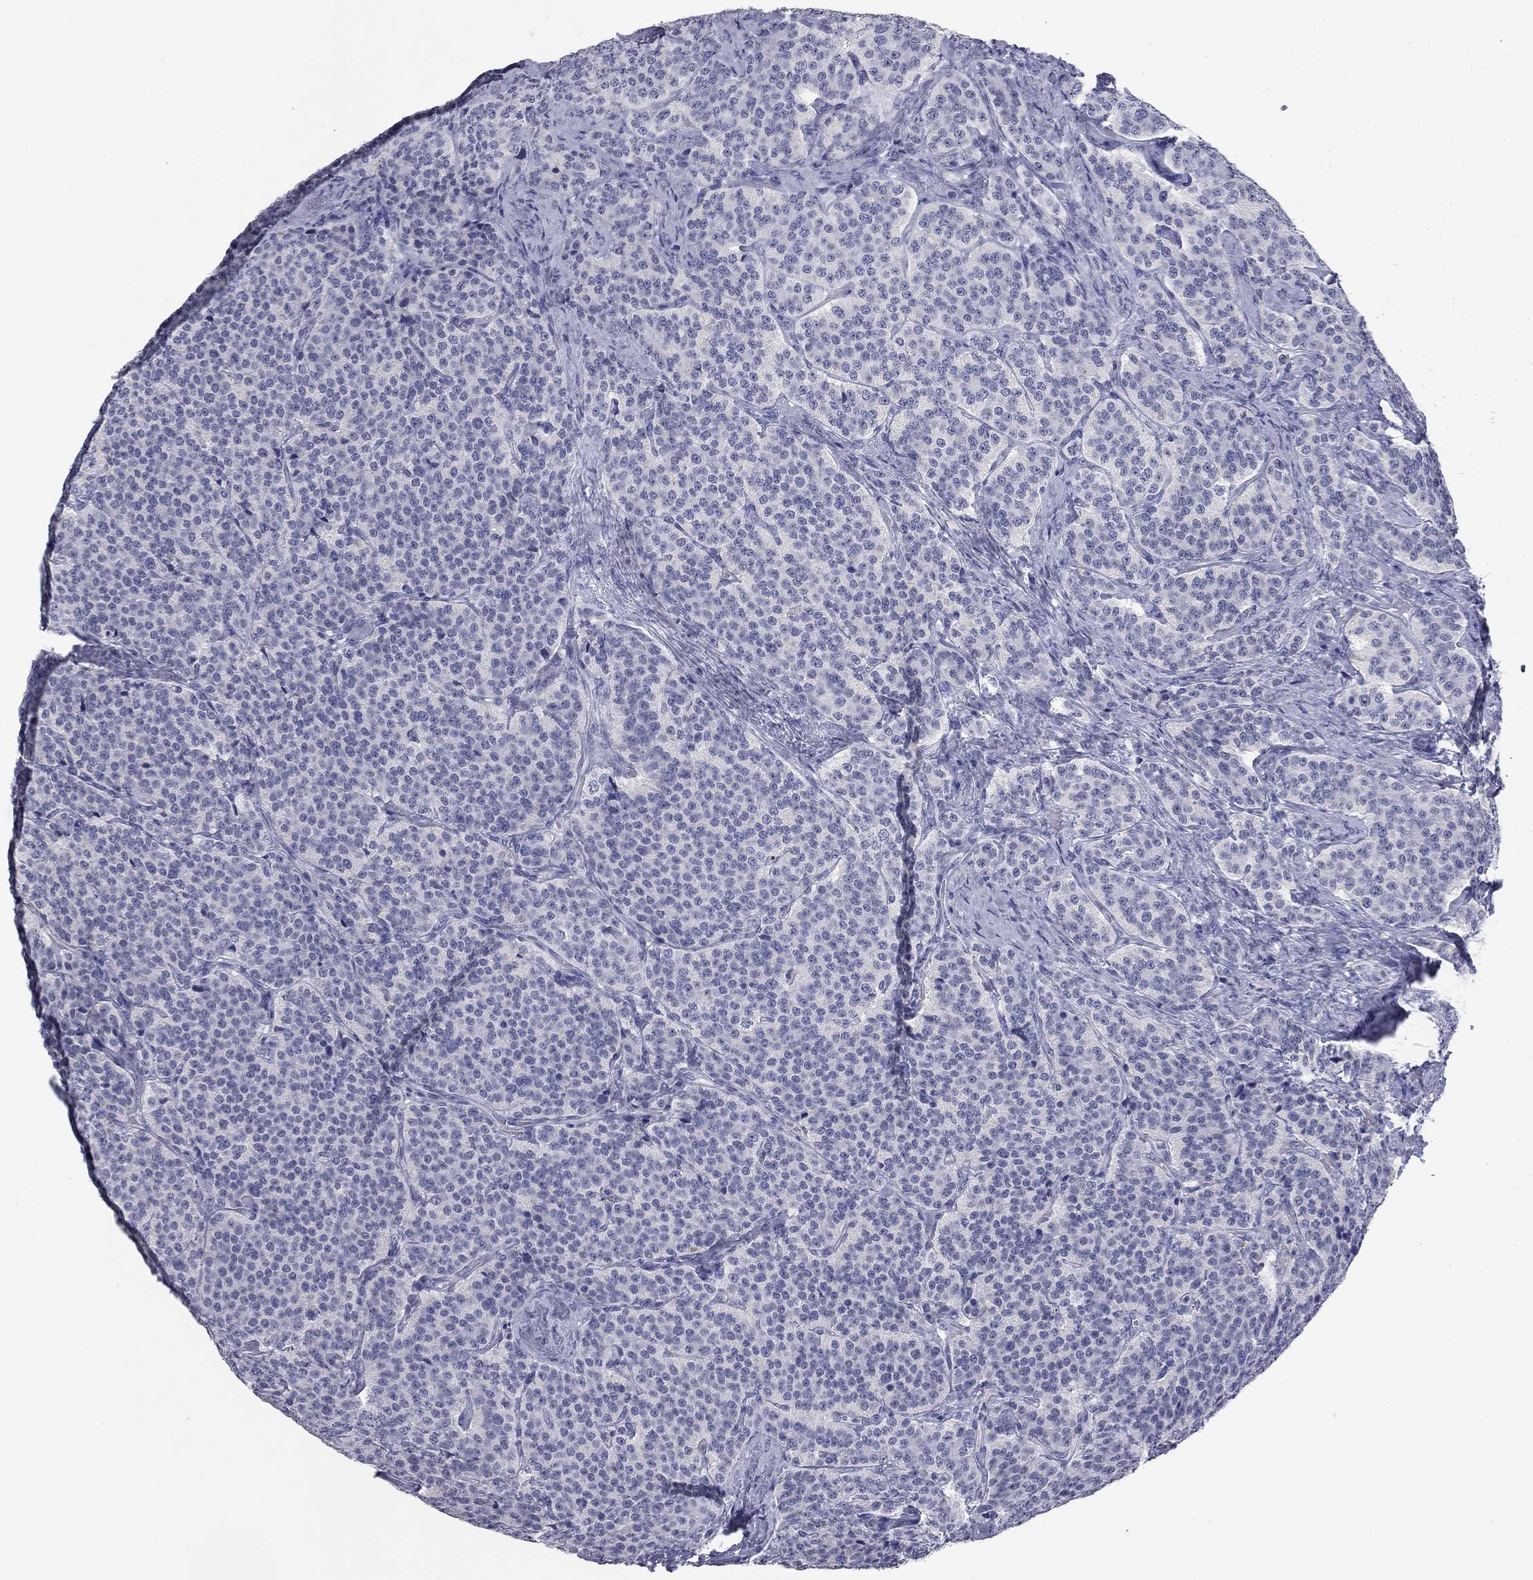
{"staining": {"intensity": "negative", "quantity": "none", "location": "none"}, "tissue": "carcinoid", "cell_type": "Tumor cells", "image_type": "cancer", "snomed": [{"axis": "morphology", "description": "Carcinoid, malignant, NOS"}, {"axis": "topography", "description": "Small intestine"}], "caption": "Carcinoid was stained to show a protein in brown. There is no significant positivity in tumor cells.", "gene": "AK8", "patient": {"sex": "female", "age": 58}}